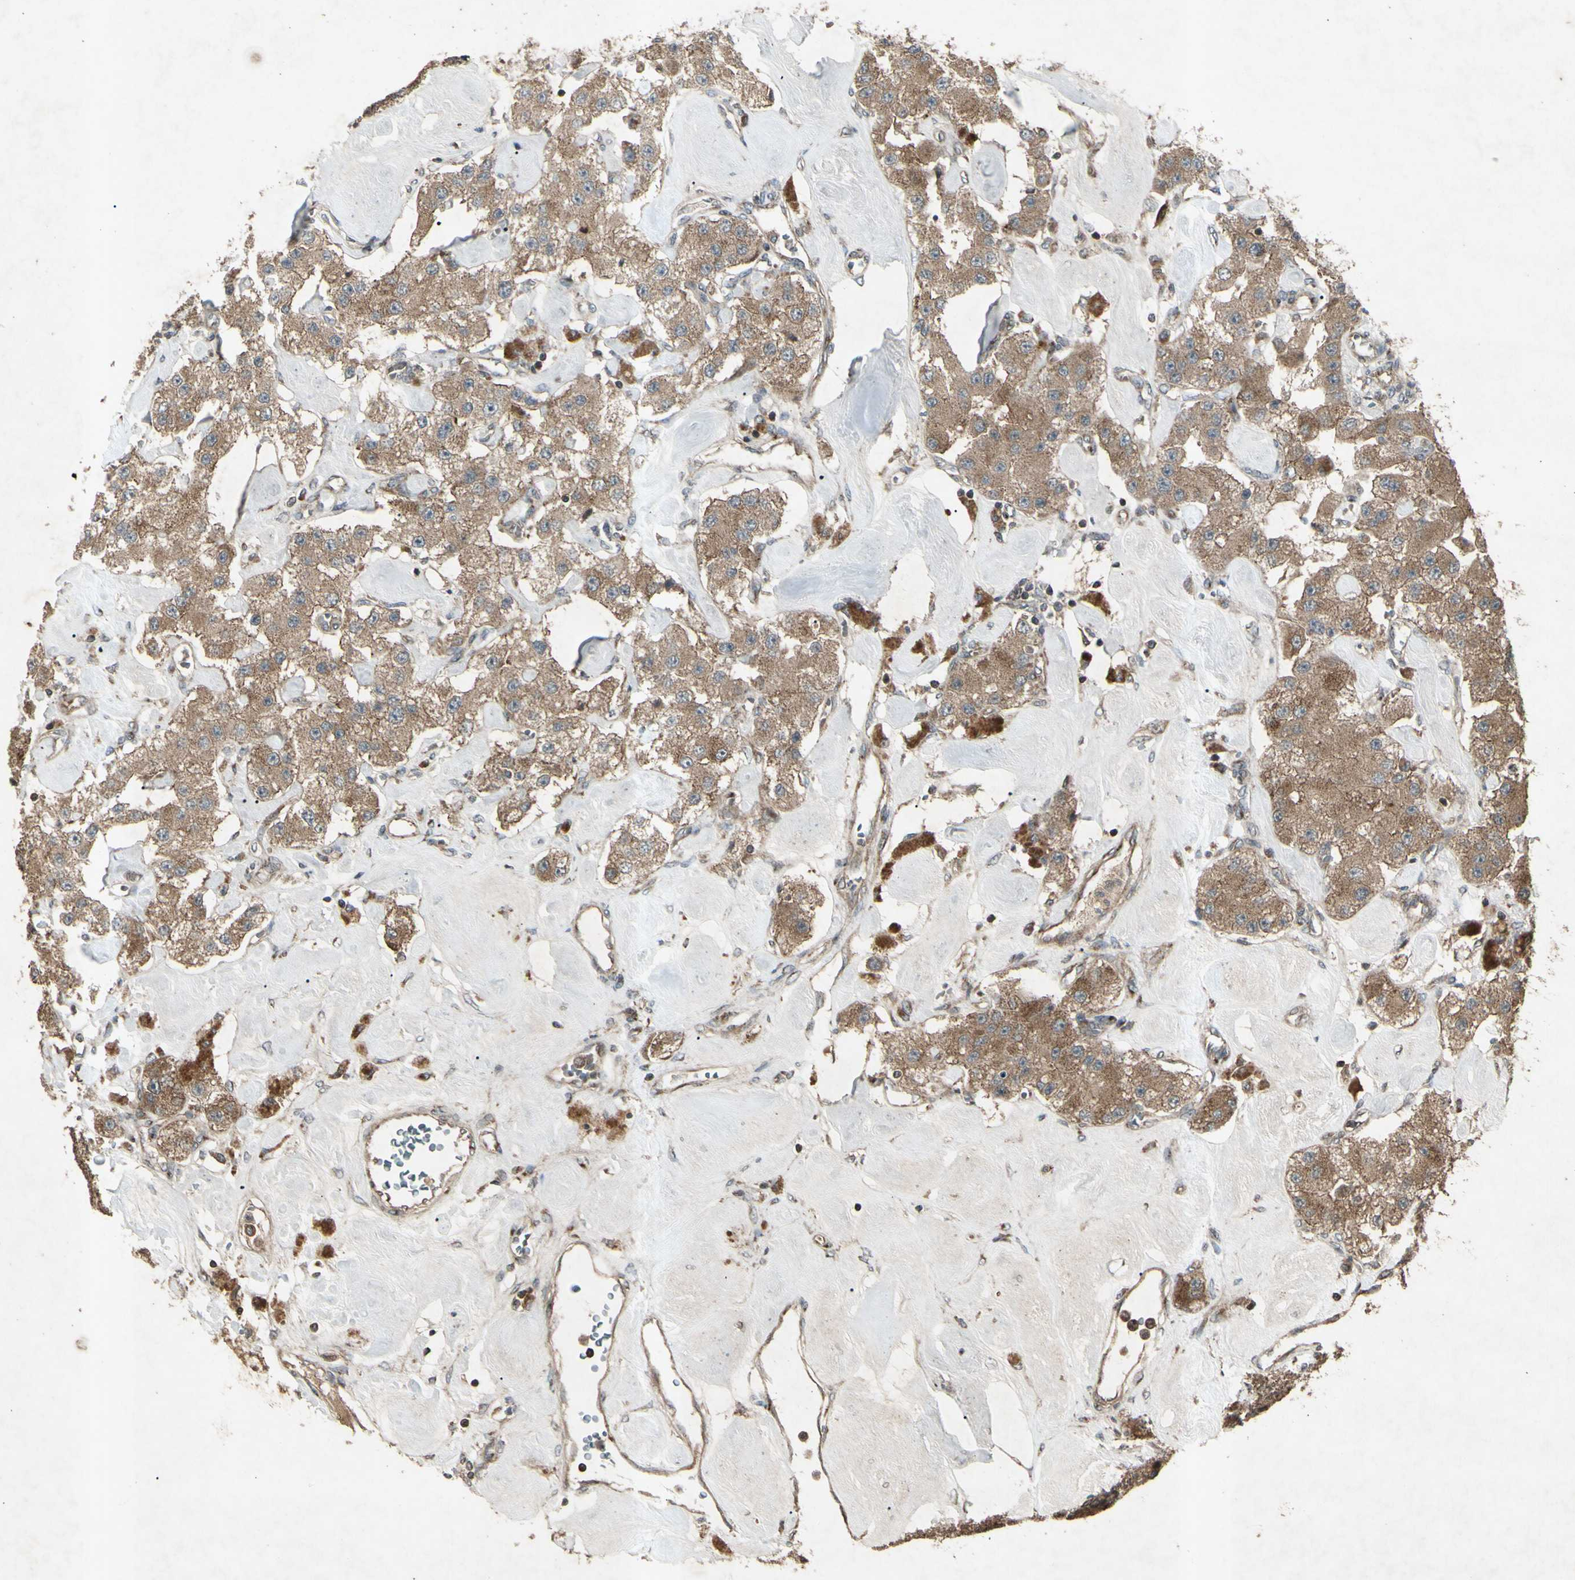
{"staining": {"intensity": "moderate", "quantity": ">75%", "location": "cytoplasmic/membranous"}, "tissue": "carcinoid", "cell_type": "Tumor cells", "image_type": "cancer", "snomed": [{"axis": "morphology", "description": "Carcinoid, malignant, NOS"}, {"axis": "topography", "description": "Pancreas"}], "caption": "Immunohistochemistry of human carcinoid (malignant) reveals medium levels of moderate cytoplasmic/membranous staining in about >75% of tumor cells.", "gene": "AP1G1", "patient": {"sex": "male", "age": 41}}